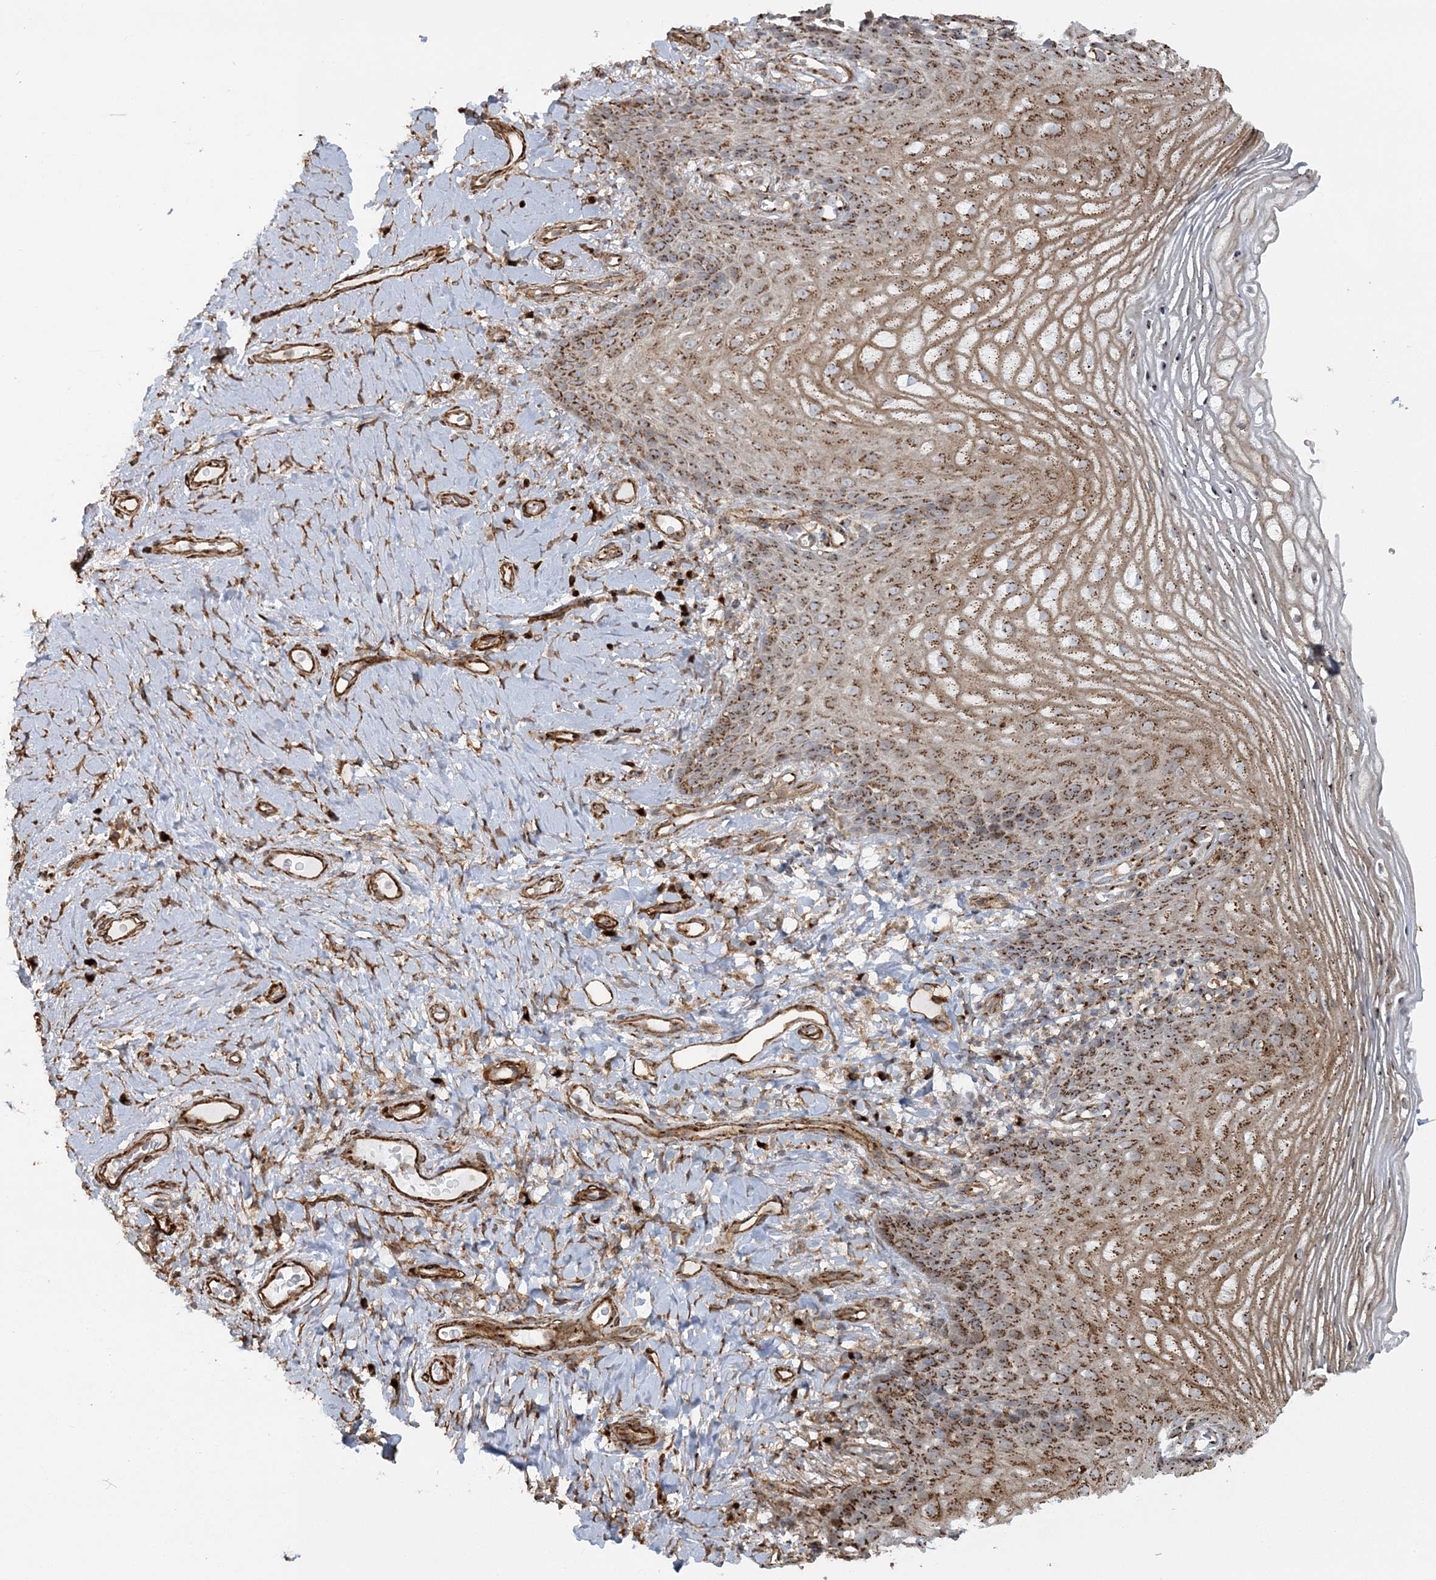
{"staining": {"intensity": "moderate", "quantity": ">75%", "location": "cytoplasmic/membranous"}, "tissue": "vagina", "cell_type": "Squamous epithelial cells", "image_type": "normal", "snomed": [{"axis": "morphology", "description": "Normal tissue, NOS"}, {"axis": "topography", "description": "Vagina"}], "caption": "DAB immunohistochemical staining of unremarkable vagina shows moderate cytoplasmic/membranous protein staining in approximately >75% of squamous epithelial cells.", "gene": "TRAF3IP2", "patient": {"sex": "female", "age": 60}}